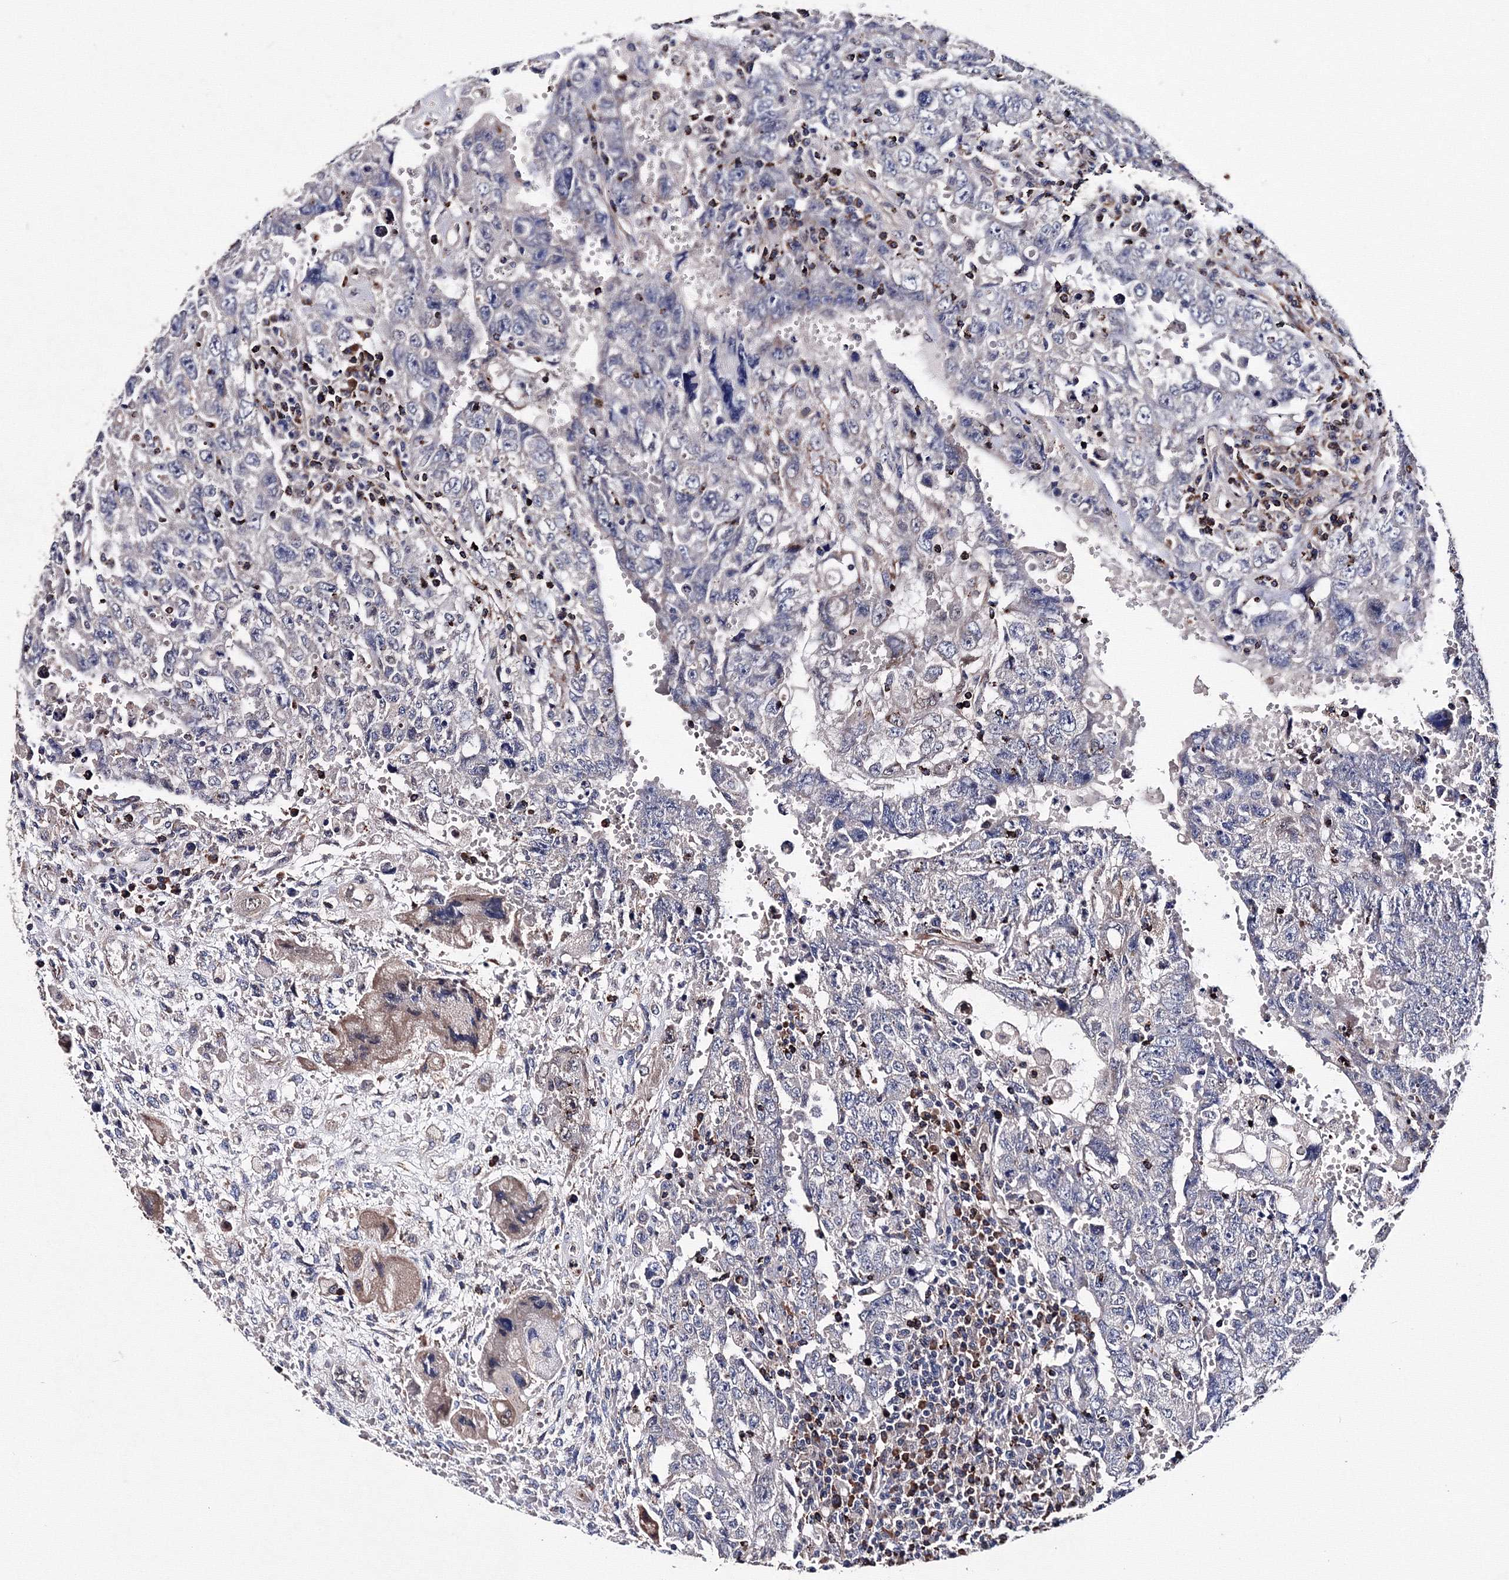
{"staining": {"intensity": "negative", "quantity": "none", "location": "none"}, "tissue": "testis cancer", "cell_type": "Tumor cells", "image_type": "cancer", "snomed": [{"axis": "morphology", "description": "Carcinoma, Embryonal, NOS"}, {"axis": "topography", "description": "Testis"}], "caption": "Immunohistochemistry (IHC) histopathology image of embryonal carcinoma (testis) stained for a protein (brown), which exhibits no positivity in tumor cells.", "gene": "PHYKPL", "patient": {"sex": "male", "age": 26}}